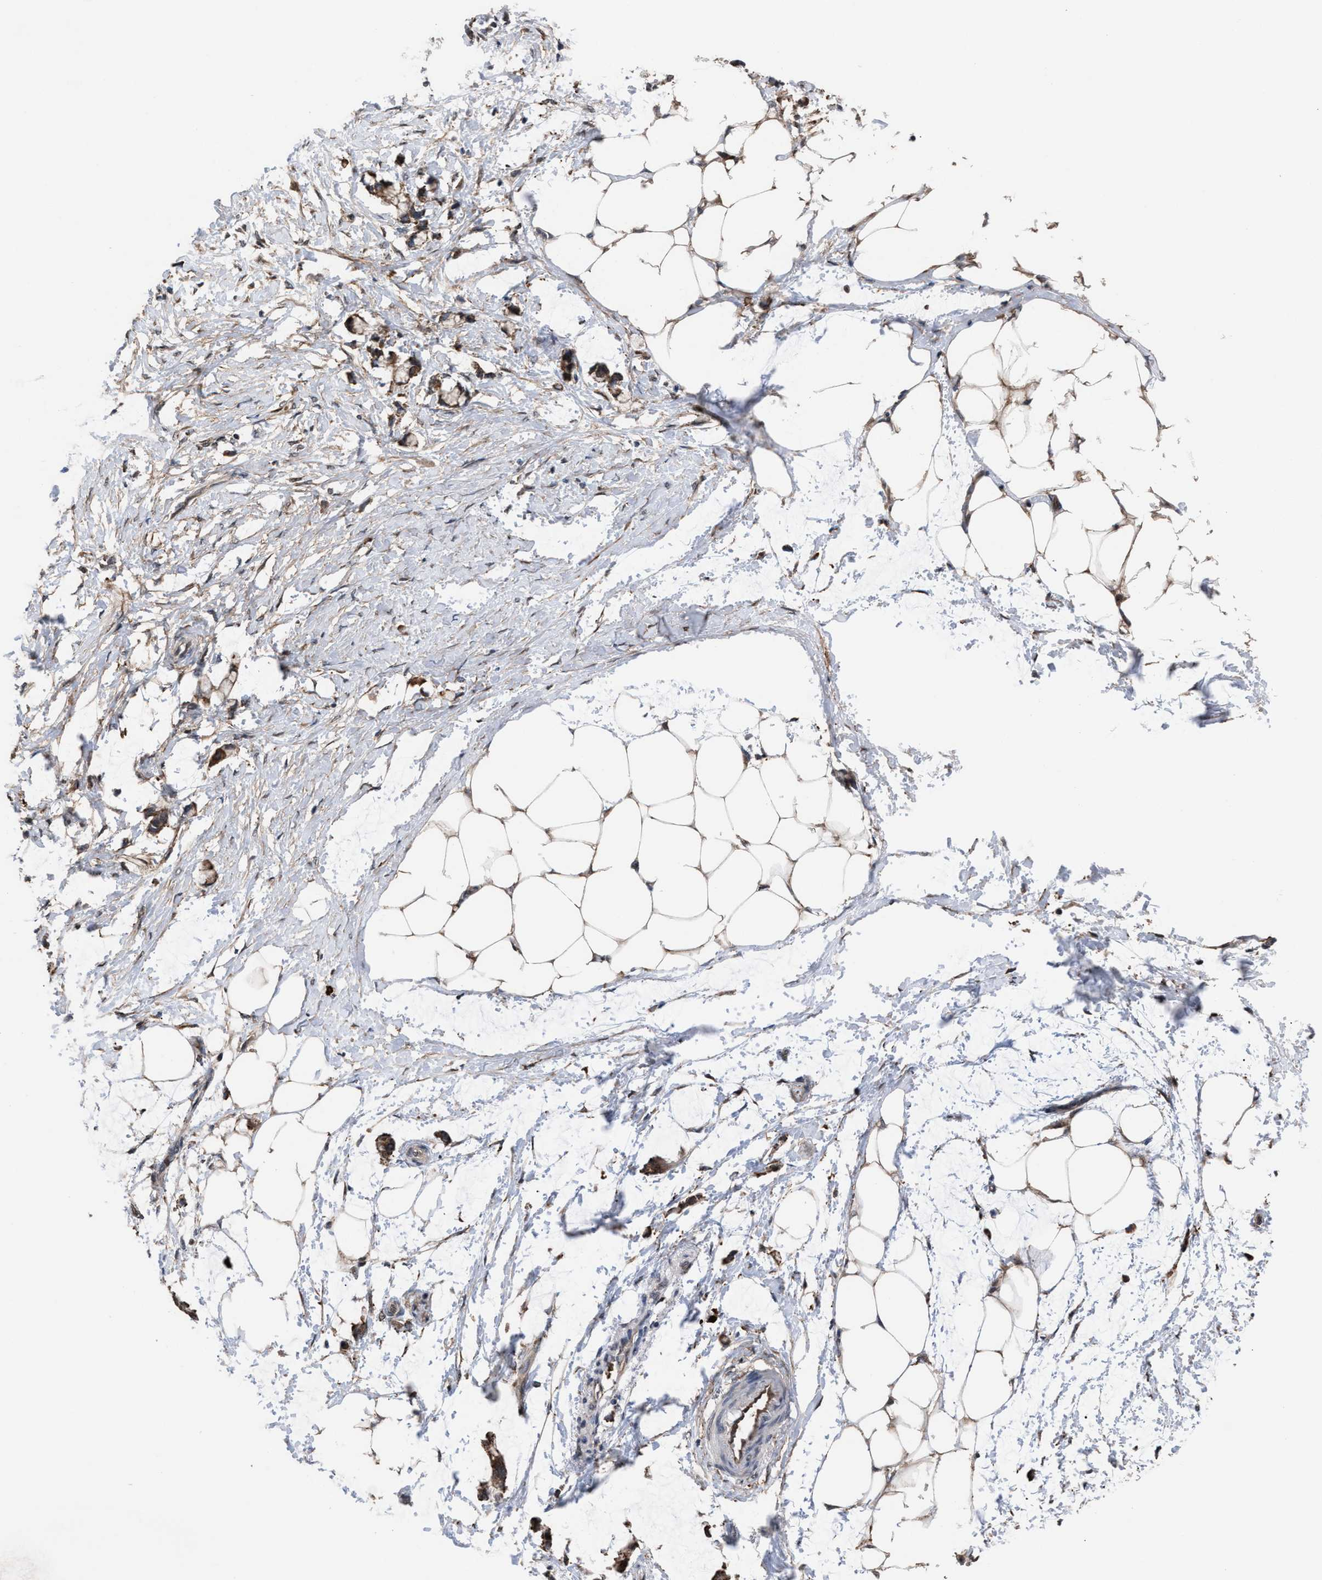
{"staining": {"intensity": "strong", "quantity": ">75%", "location": "nuclear"}, "tissue": "smooth muscle", "cell_type": "Smooth muscle cells", "image_type": "normal", "snomed": [{"axis": "morphology", "description": "Normal tissue, NOS"}, {"axis": "morphology", "description": "Adenocarcinoma, NOS"}, {"axis": "topography", "description": "Smooth muscle"}, {"axis": "topography", "description": "Colon"}], "caption": "IHC photomicrograph of unremarkable smooth muscle stained for a protein (brown), which exhibits high levels of strong nuclear expression in approximately >75% of smooth muscle cells.", "gene": "TP53BP2", "patient": {"sex": "male", "age": 14}}